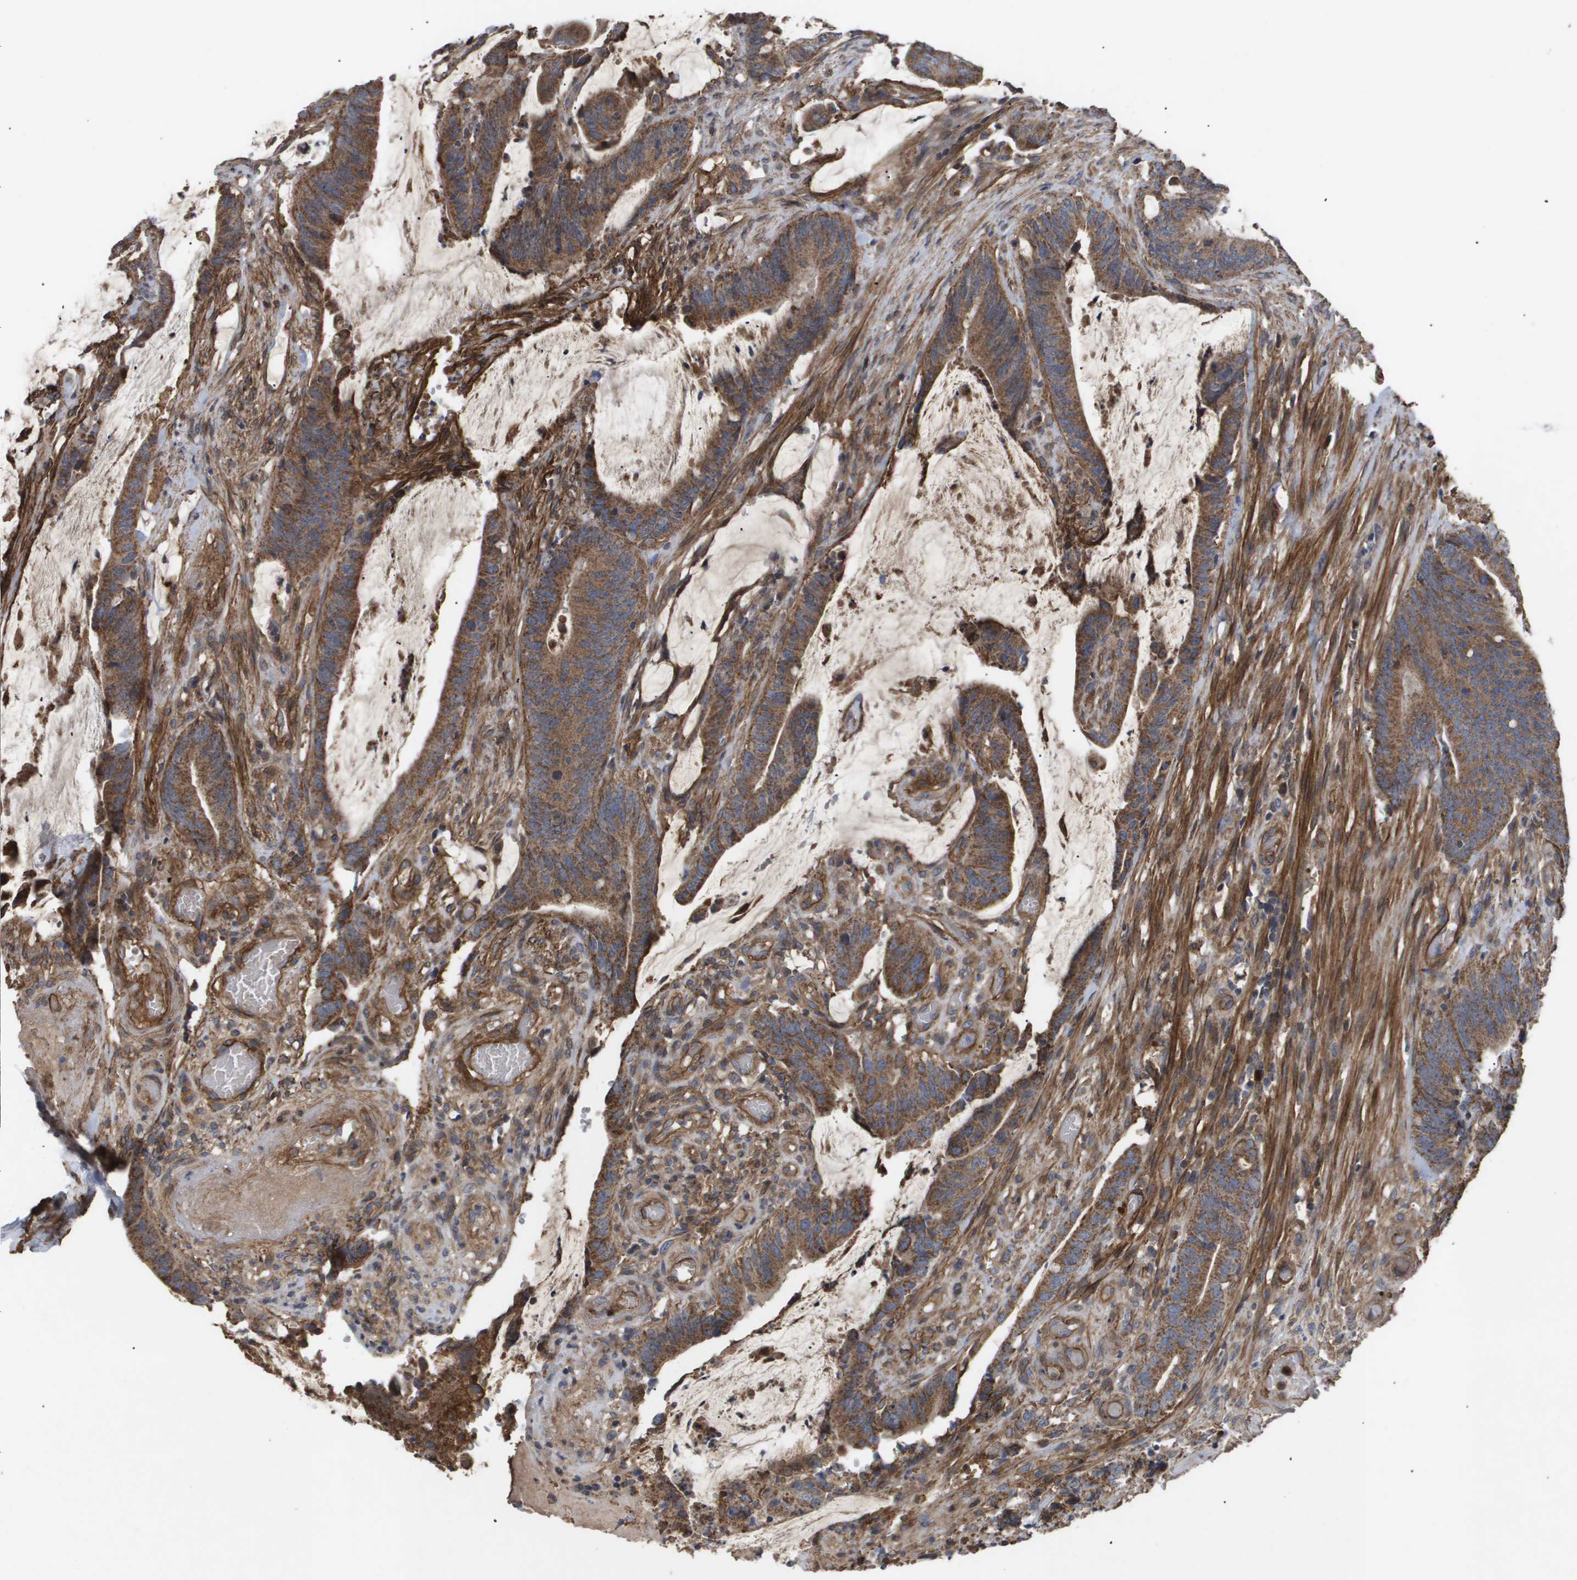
{"staining": {"intensity": "moderate", "quantity": ">75%", "location": "cytoplasmic/membranous"}, "tissue": "colorectal cancer", "cell_type": "Tumor cells", "image_type": "cancer", "snomed": [{"axis": "morphology", "description": "Adenocarcinoma, NOS"}, {"axis": "topography", "description": "Rectum"}], "caption": "The histopathology image reveals a brown stain indicating the presence of a protein in the cytoplasmic/membranous of tumor cells in colorectal adenocarcinoma.", "gene": "TNS1", "patient": {"sex": "female", "age": 66}}